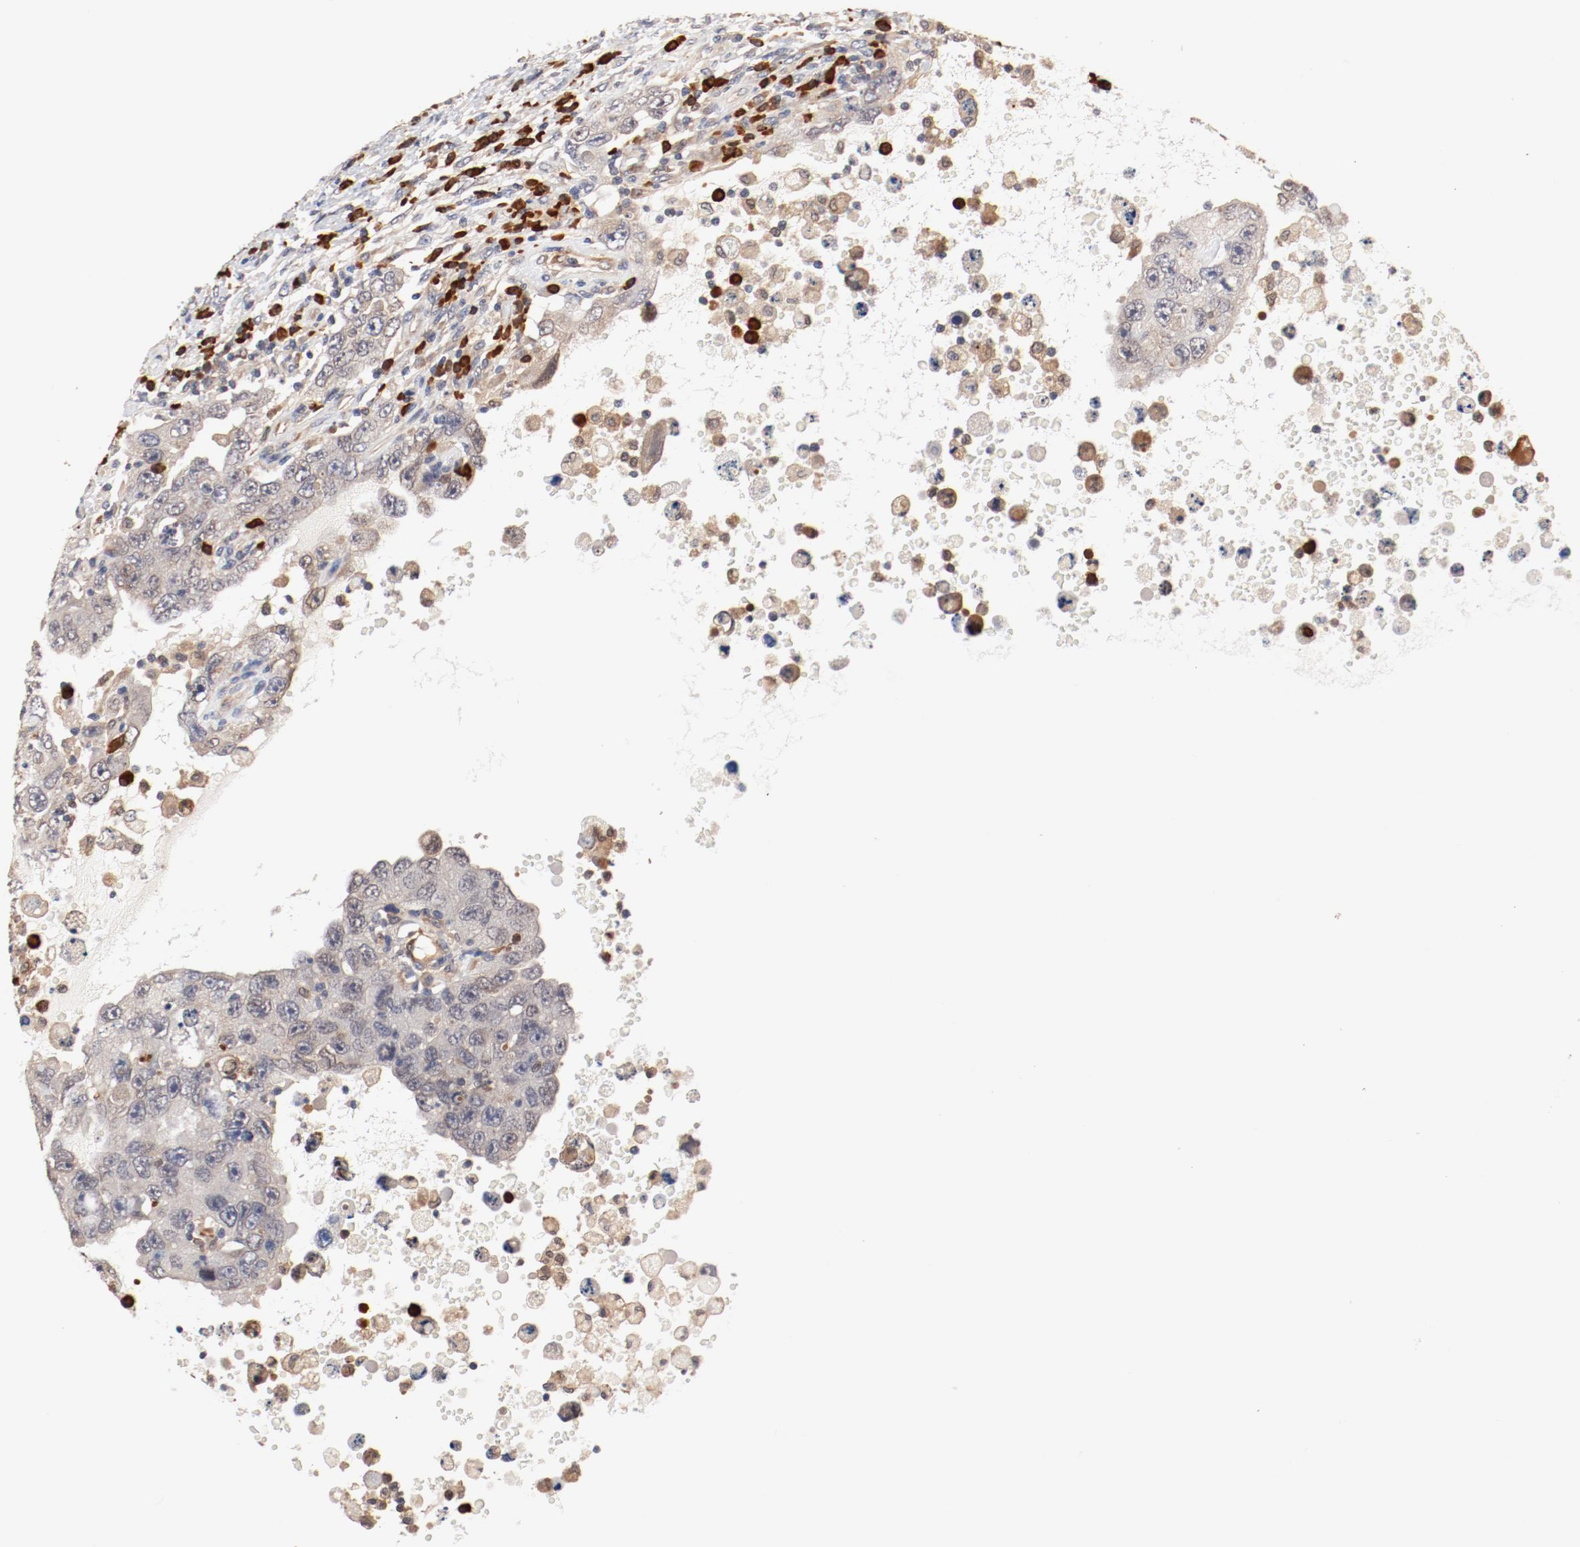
{"staining": {"intensity": "weak", "quantity": "25%-75%", "location": "cytoplasmic/membranous"}, "tissue": "testis cancer", "cell_type": "Tumor cells", "image_type": "cancer", "snomed": [{"axis": "morphology", "description": "Carcinoma, Embryonal, NOS"}, {"axis": "topography", "description": "Testis"}], "caption": "Testis cancer (embryonal carcinoma) stained with immunohistochemistry demonstrates weak cytoplasmic/membranous staining in about 25%-75% of tumor cells. Nuclei are stained in blue.", "gene": "UBE2J1", "patient": {"sex": "male", "age": 26}}